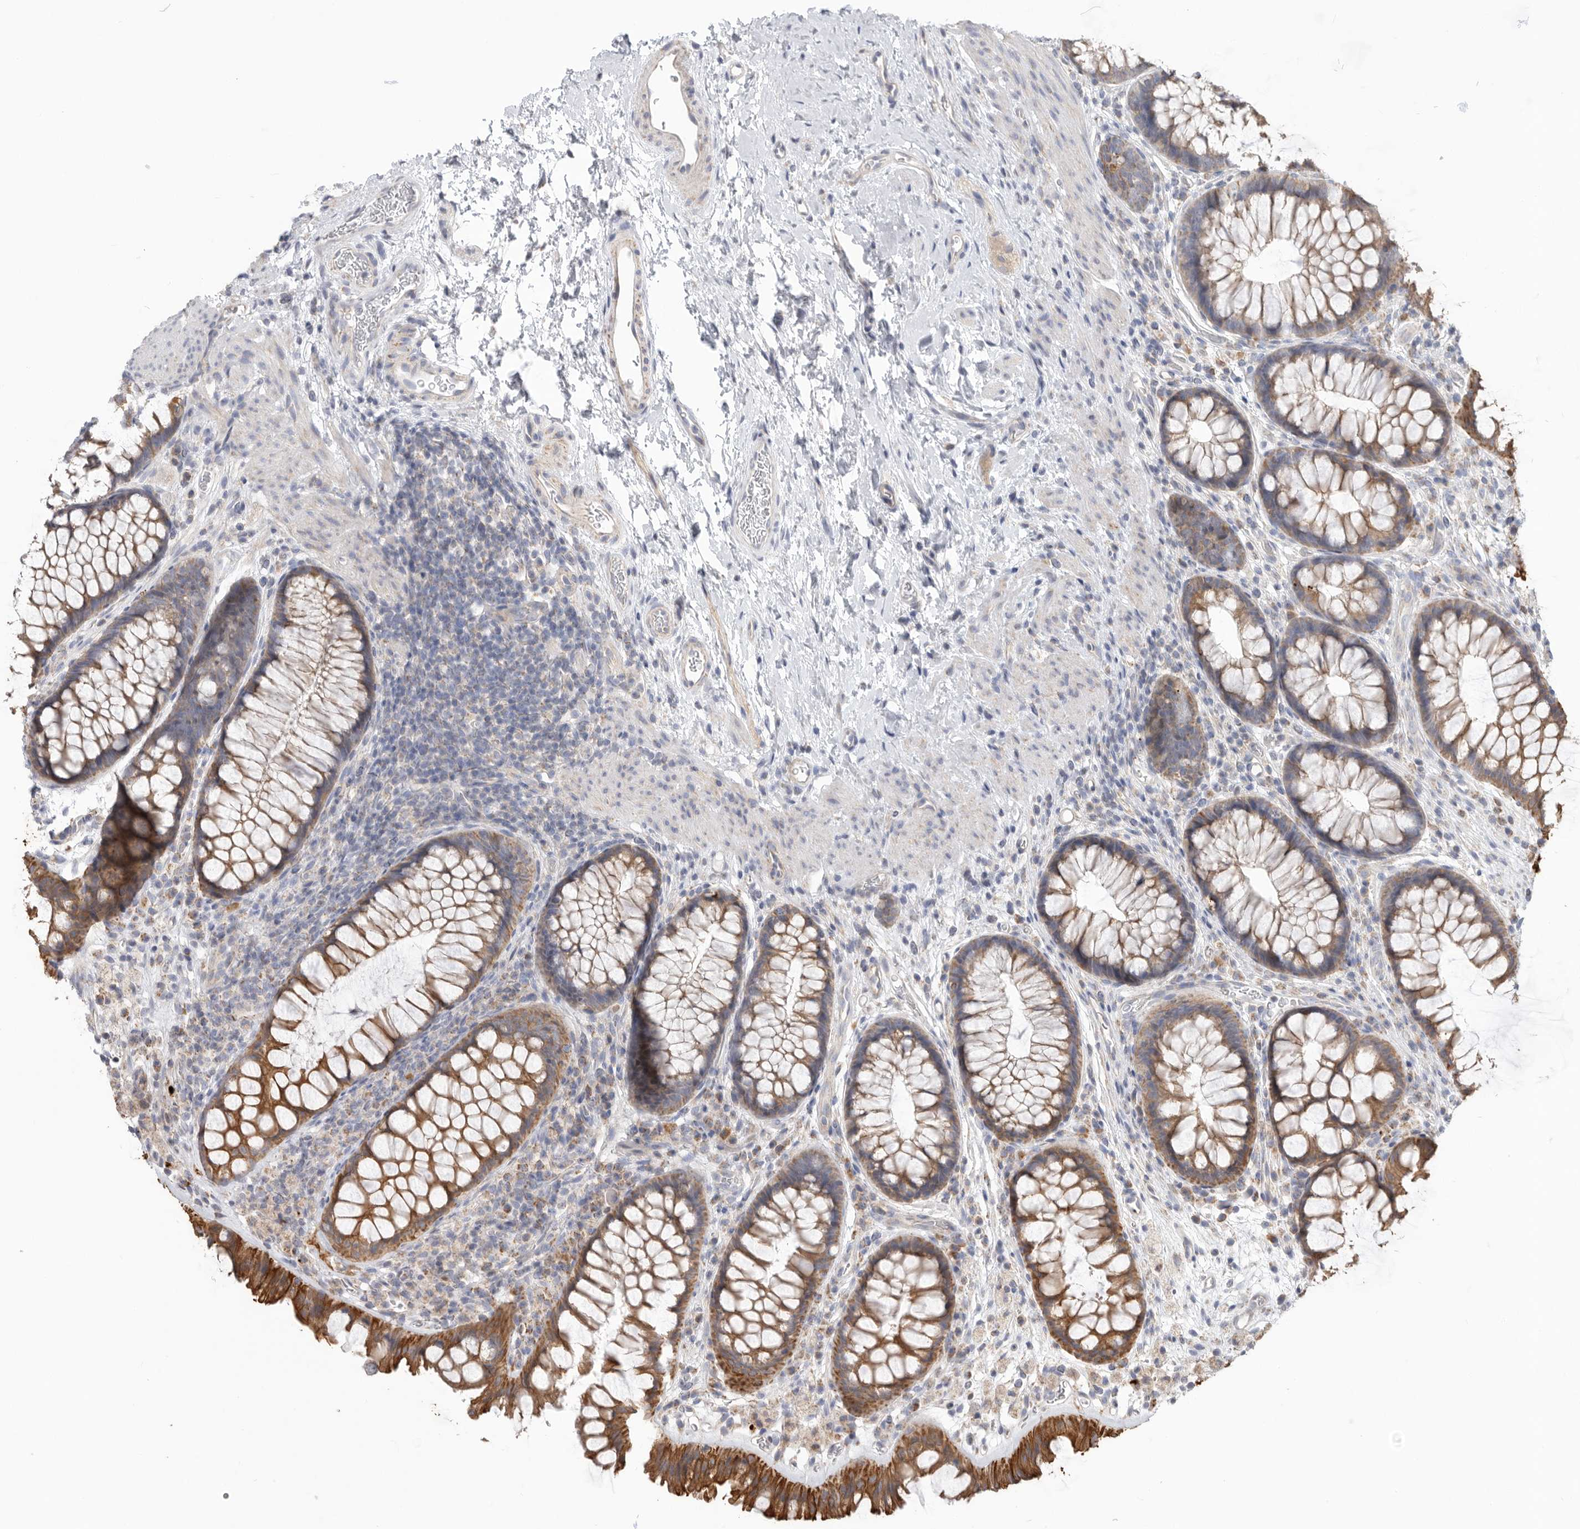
{"staining": {"intensity": "negative", "quantity": "none", "location": "none"}, "tissue": "colon", "cell_type": "Endothelial cells", "image_type": "normal", "snomed": [{"axis": "morphology", "description": "Normal tissue, NOS"}, {"axis": "topography", "description": "Colon"}], "caption": "DAB (3,3'-diaminobenzidine) immunohistochemical staining of normal human colon shows no significant positivity in endothelial cells. The staining was performed using DAB (3,3'-diaminobenzidine) to visualize the protein expression in brown, while the nuclei were stained in blue with hematoxylin (Magnification: 20x).", "gene": "MTFR1L", "patient": {"sex": "female", "age": 62}}